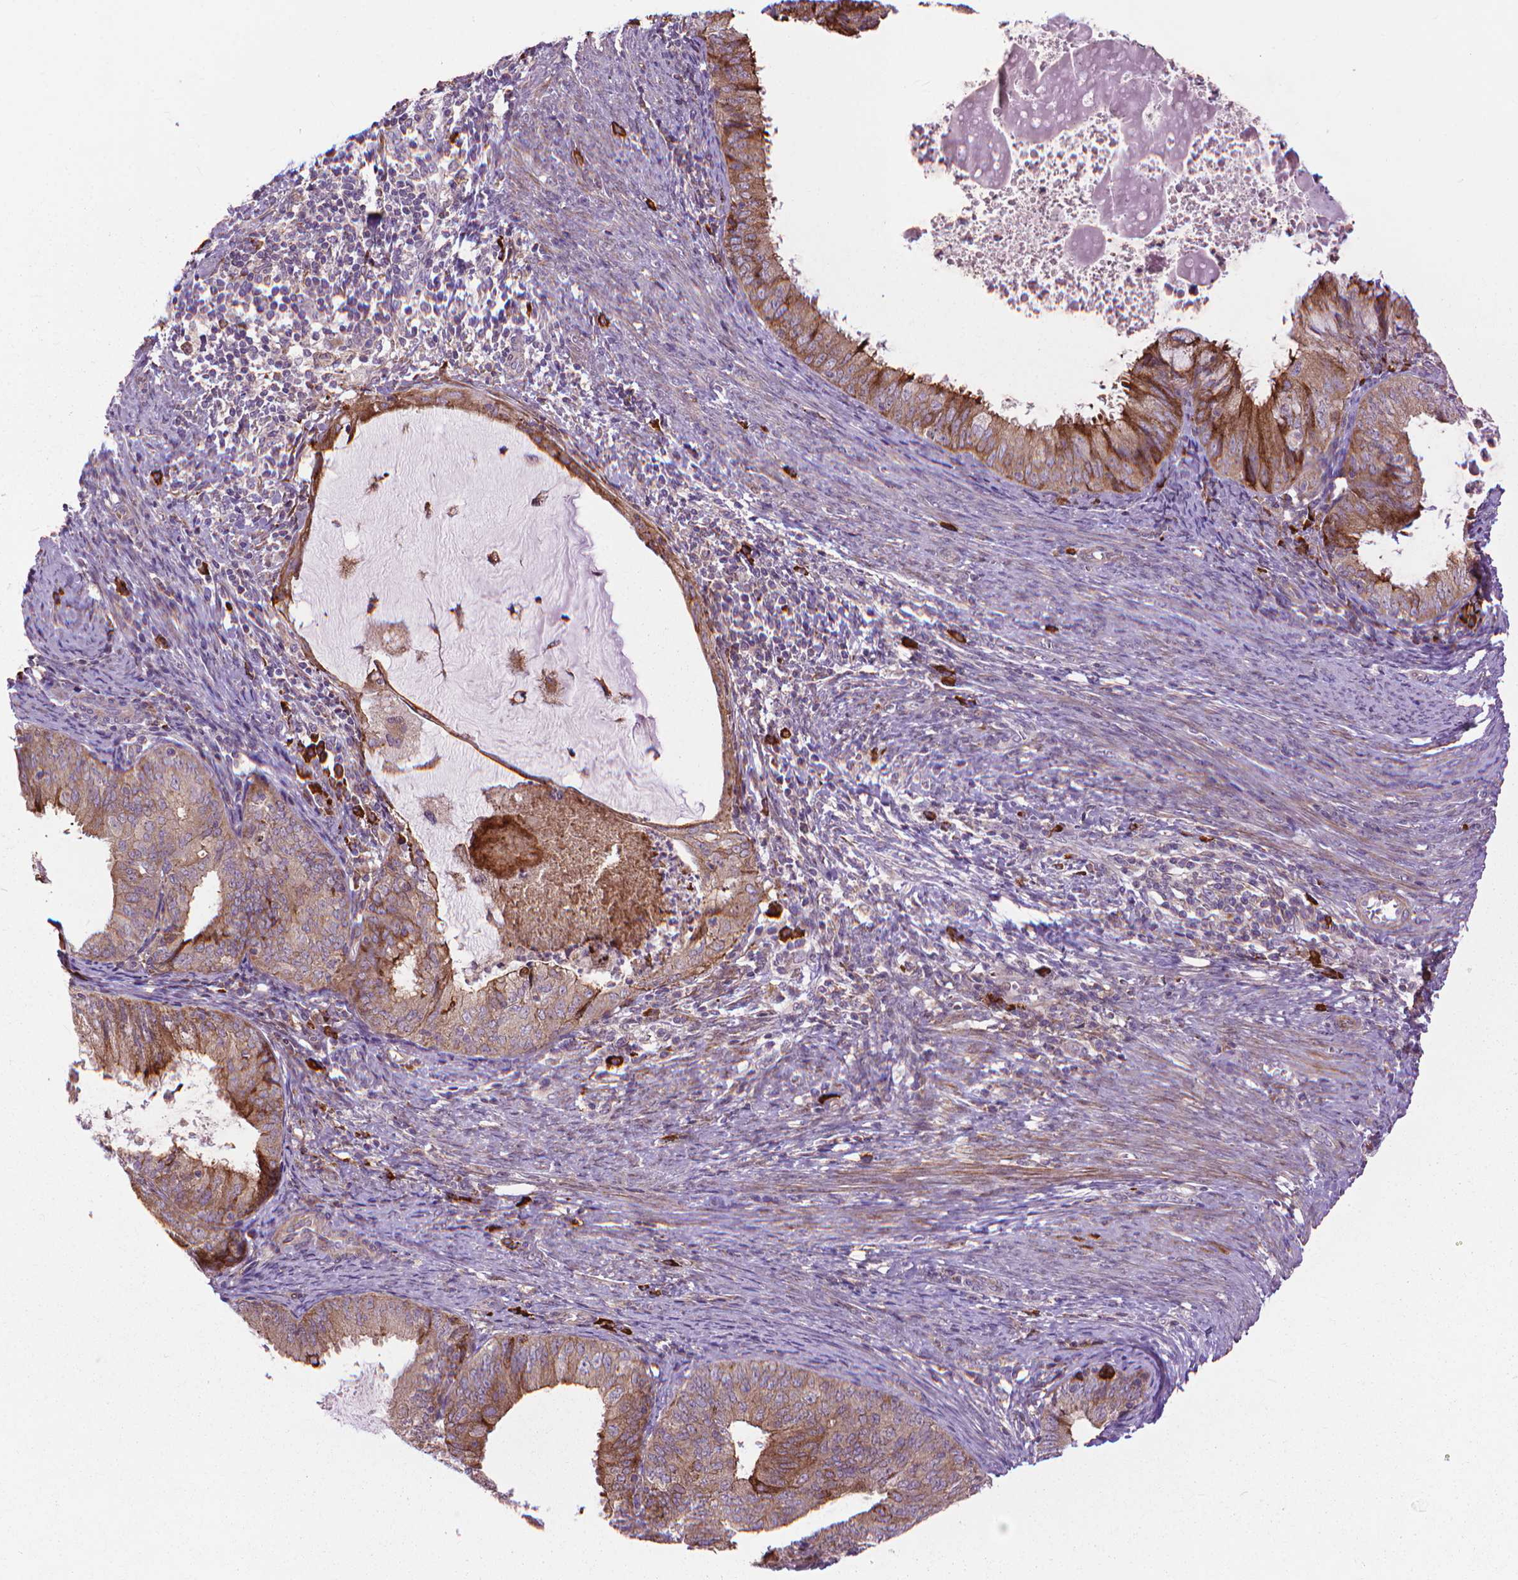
{"staining": {"intensity": "moderate", "quantity": ">75%", "location": "cytoplasmic/membranous"}, "tissue": "endometrial cancer", "cell_type": "Tumor cells", "image_type": "cancer", "snomed": [{"axis": "morphology", "description": "Adenocarcinoma, NOS"}, {"axis": "topography", "description": "Endometrium"}], "caption": "IHC (DAB) staining of endometrial cancer reveals moderate cytoplasmic/membranous protein expression in approximately >75% of tumor cells.", "gene": "MYH14", "patient": {"sex": "female", "age": 57}}